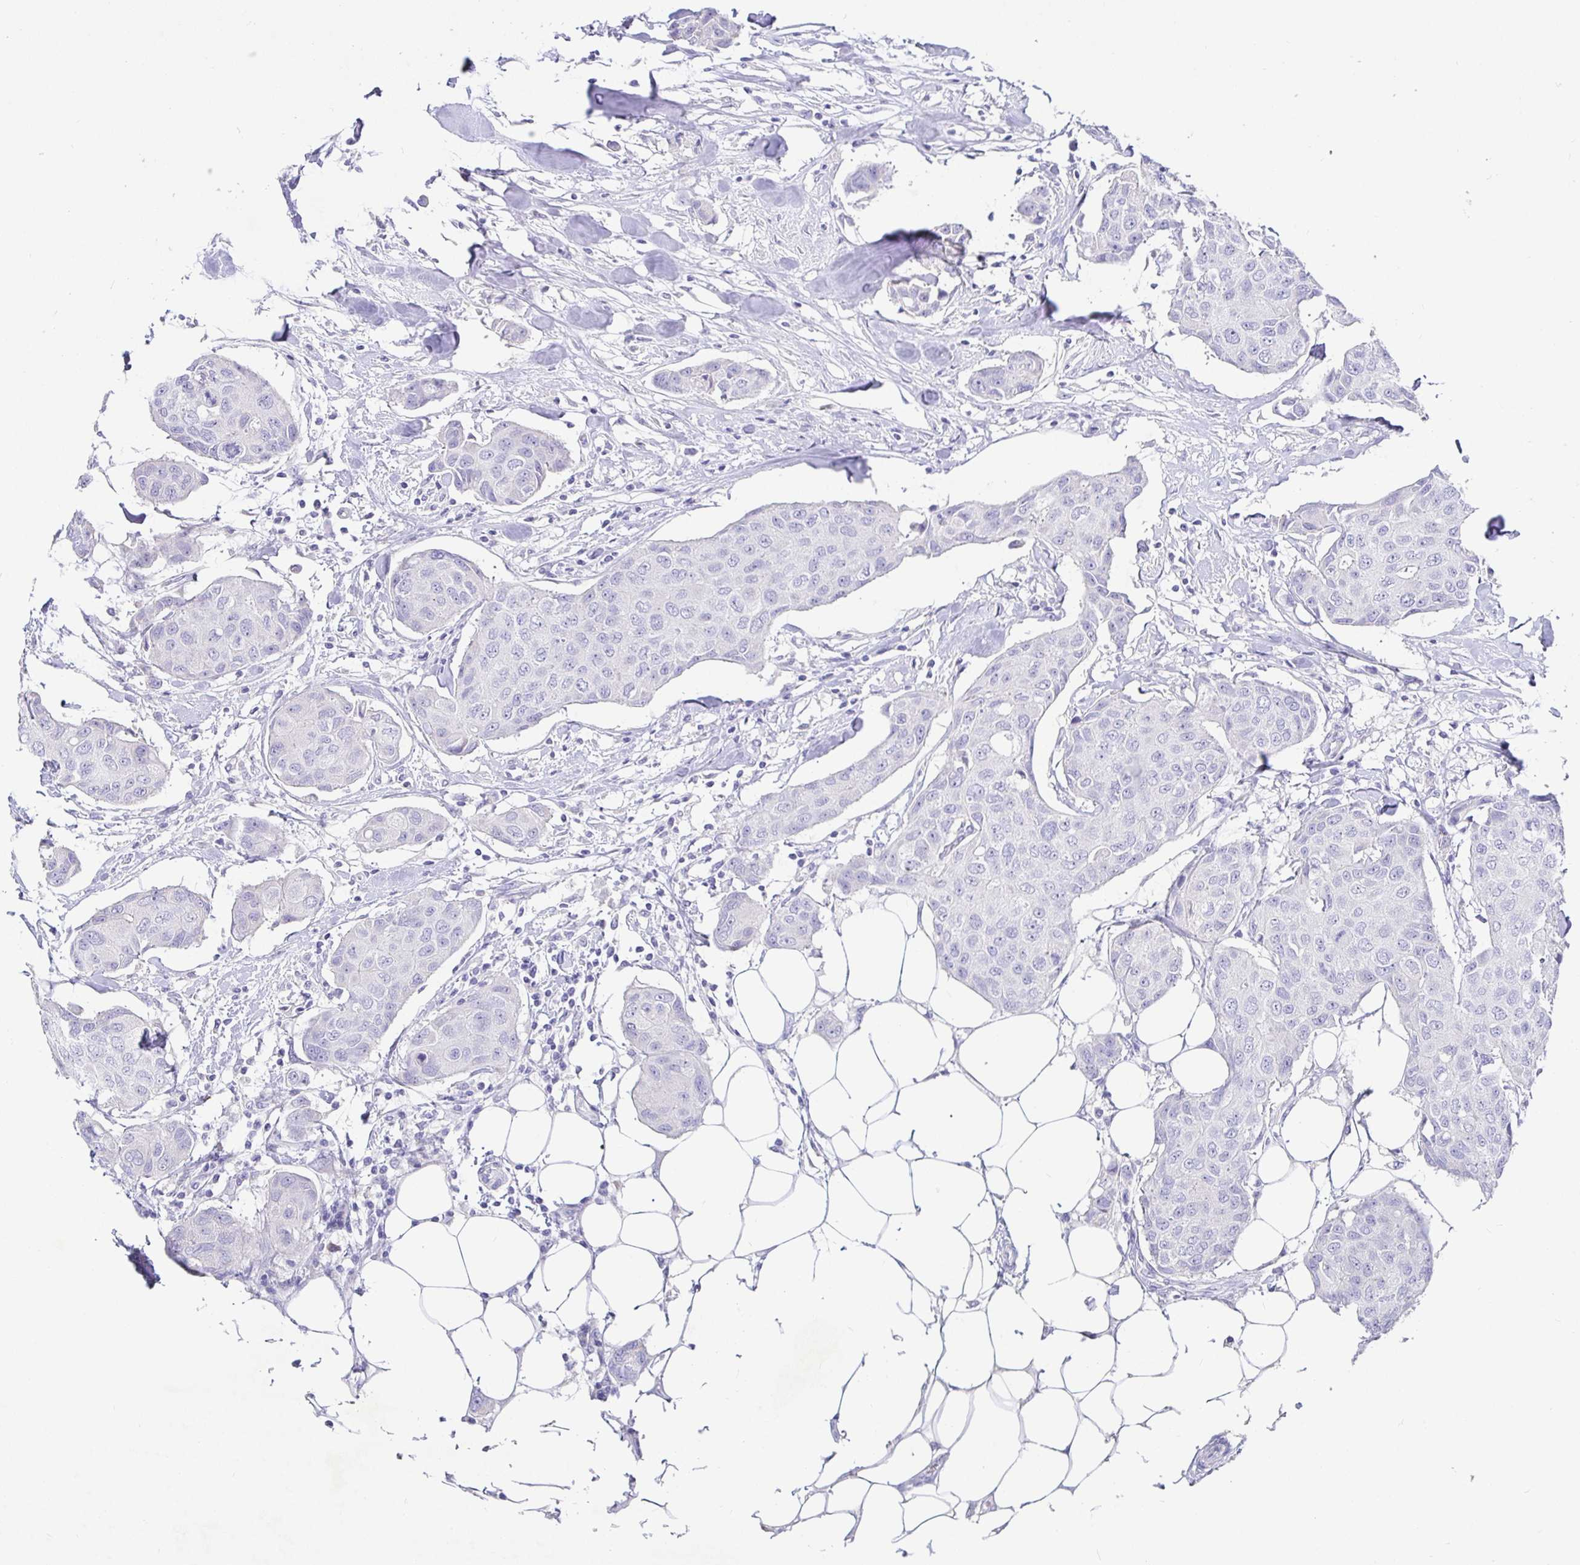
{"staining": {"intensity": "negative", "quantity": "none", "location": "none"}, "tissue": "breast cancer", "cell_type": "Tumor cells", "image_type": "cancer", "snomed": [{"axis": "morphology", "description": "Duct carcinoma"}, {"axis": "topography", "description": "Breast"}, {"axis": "topography", "description": "Lymph node"}], "caption": "IHC photomicrograph of neoplastic tissue: human breast cancer stained with DAB shows no significant protein positivity in tumor cells.", "gene": "TPTE", "patient": {"sex": "female", "age": 80}}